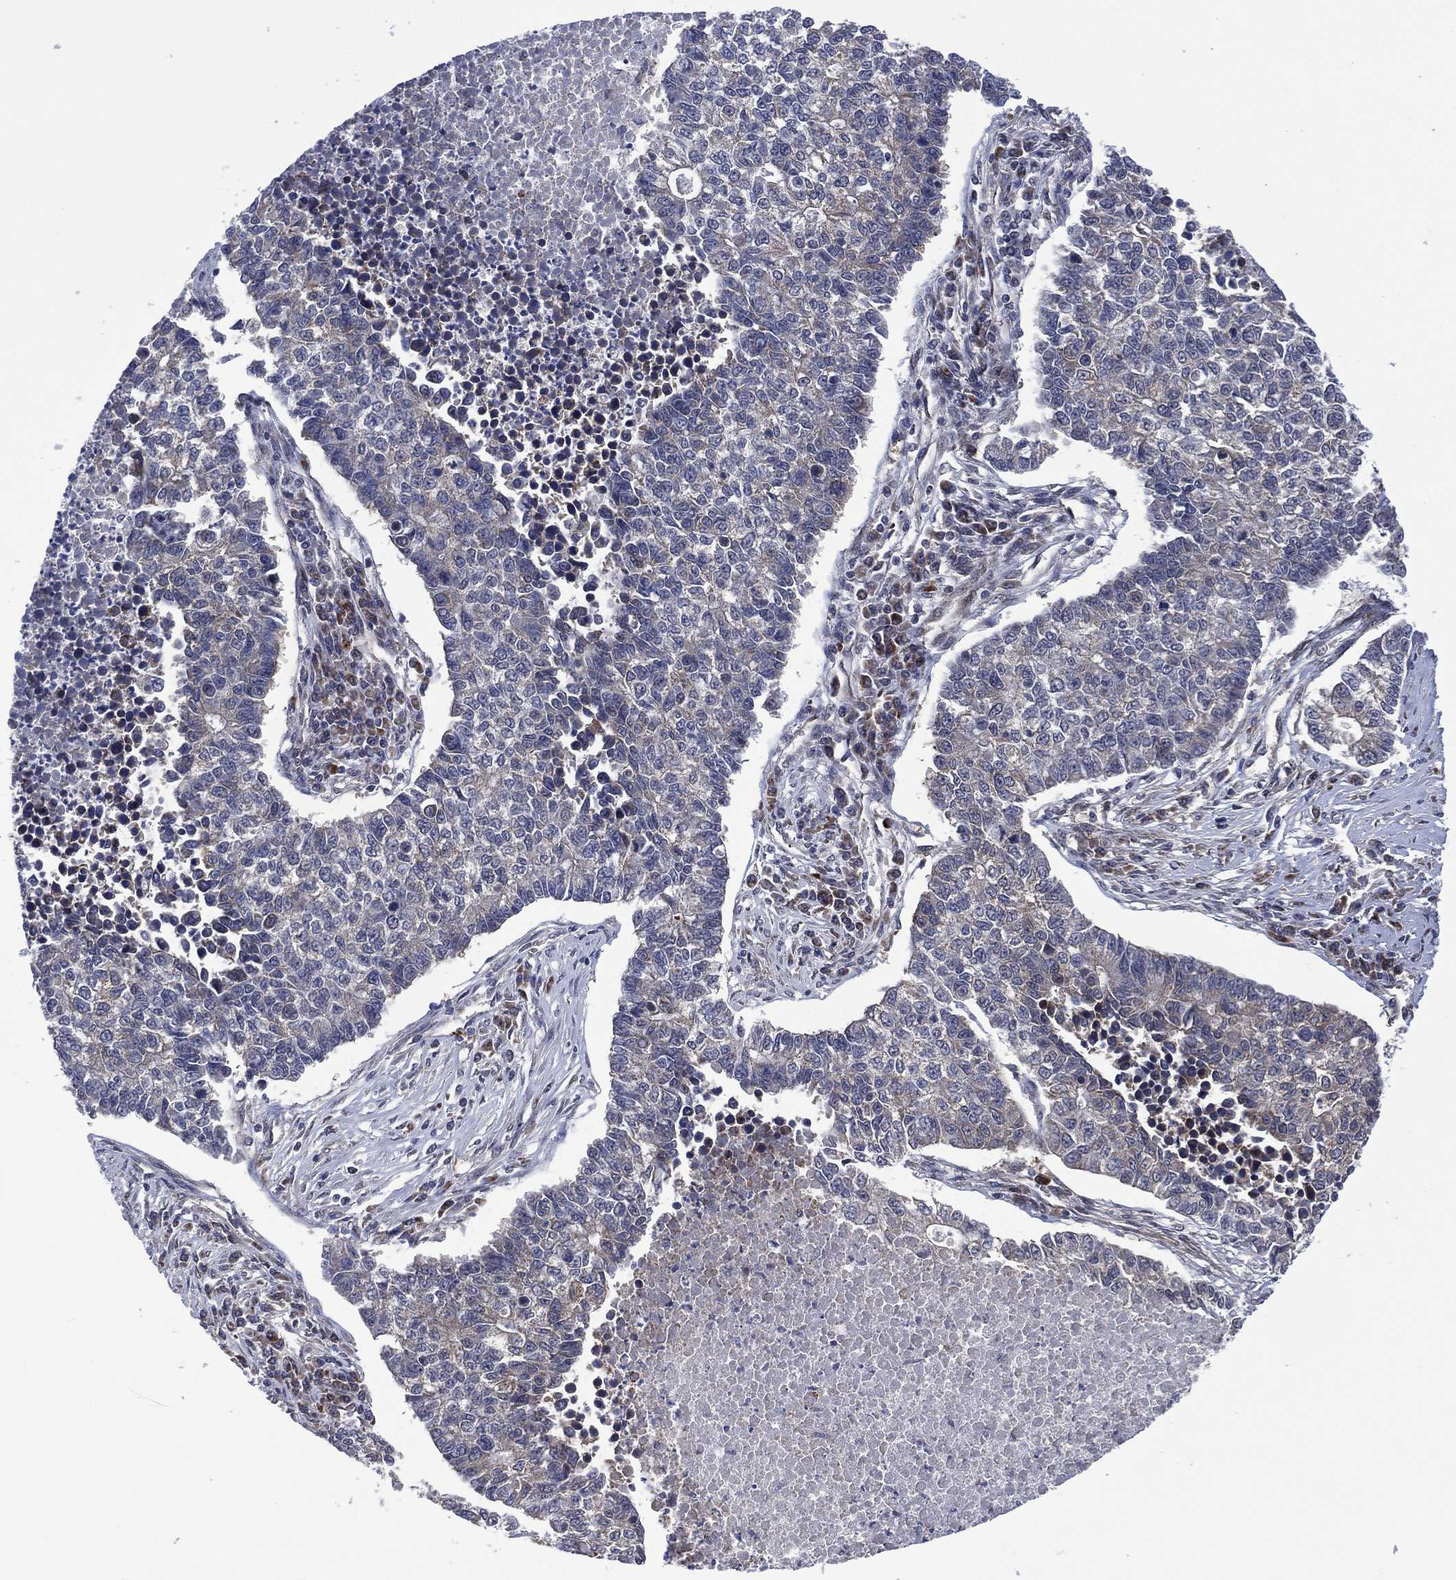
{"staining": {"intensity": "negative", "quantity": "none", "location": "none"}, "tissue": "lung cancer", "cell_type": "Tumor cells", "image_type": "cancer", "snomed": [{"axis": "morphology", "description": "Adenocarcinoma, NOS"}, {"axis": "topography", "description": "Lung"}], "caption": "Adenocarcinoma (lung) stained for a protein using IHC demonstrates no staining tumor cells.", "gene": "HTD2", "patient": {"sex": "male", "age": 57}}